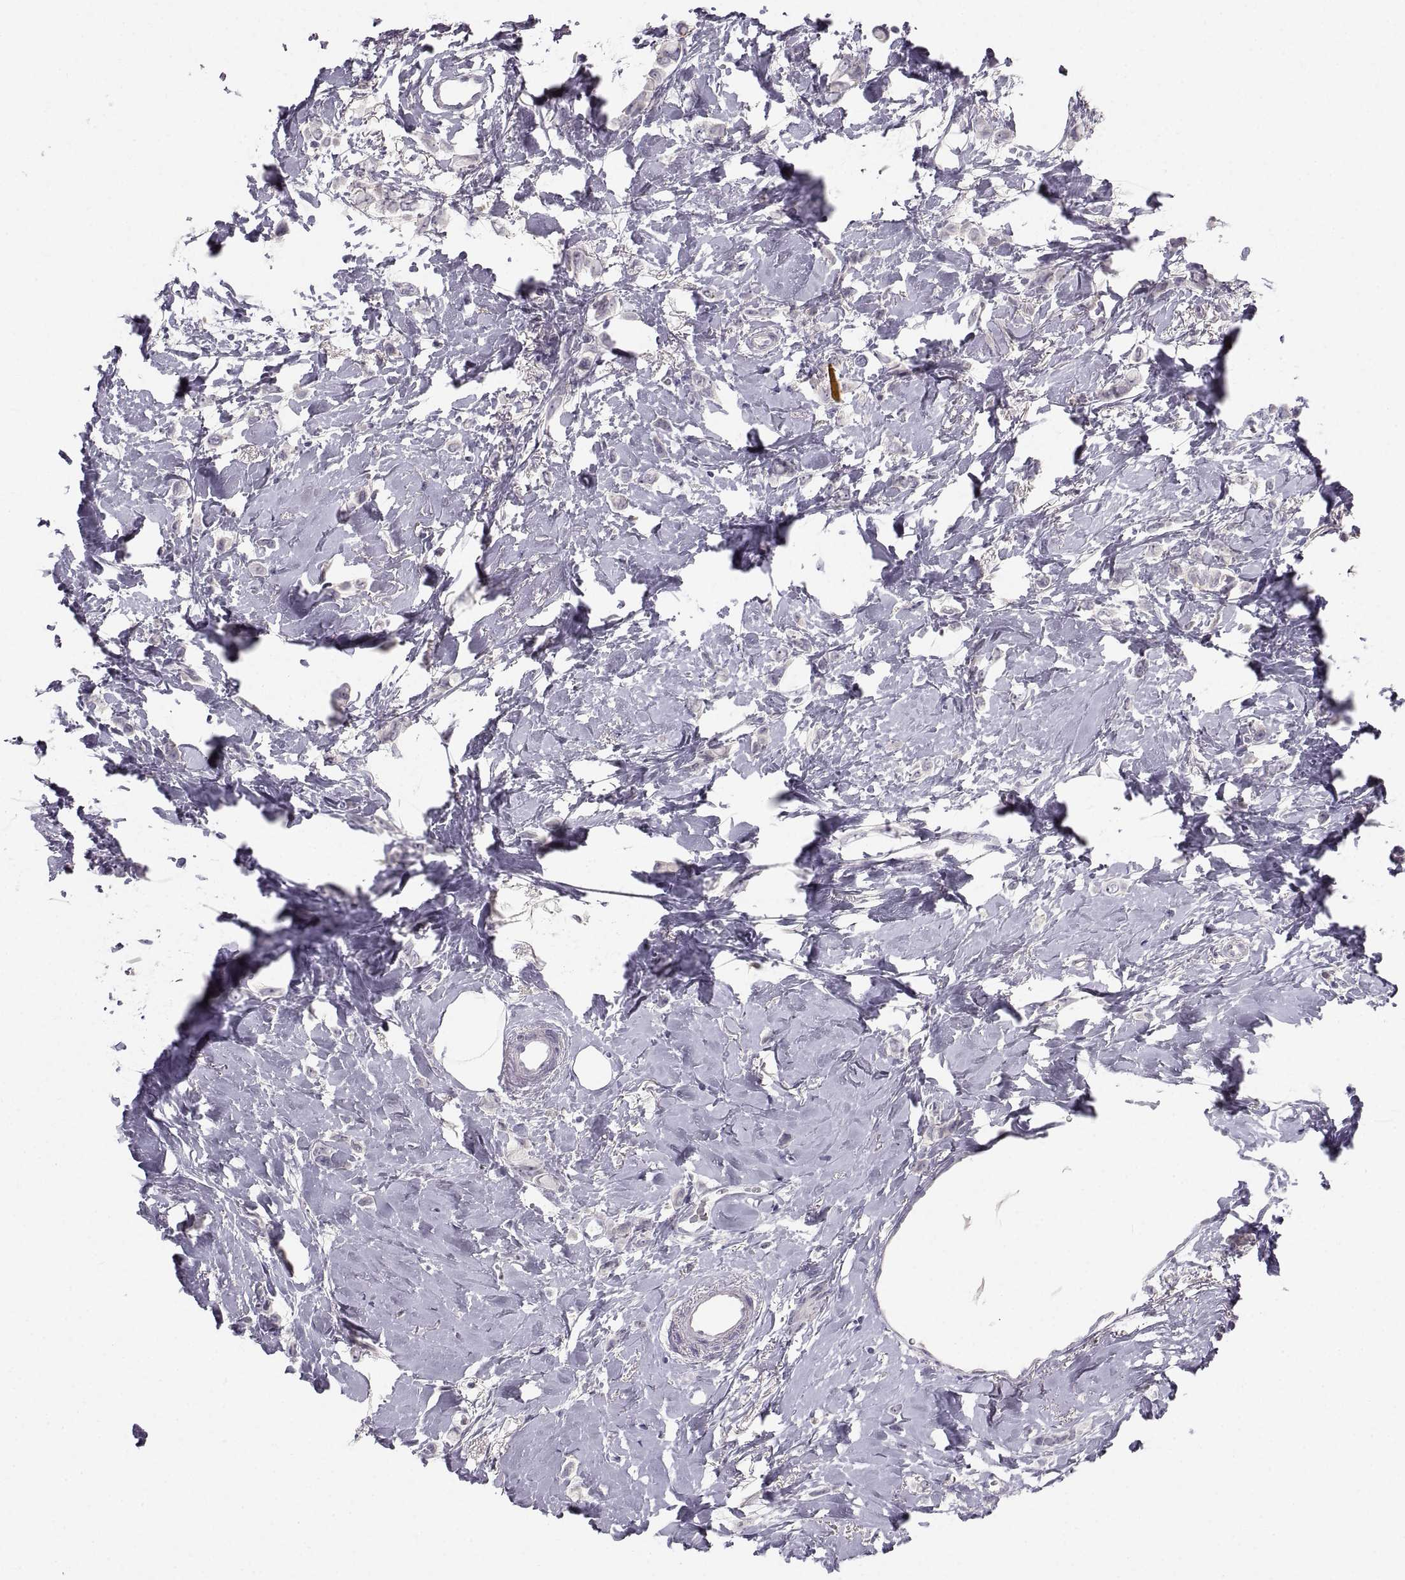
{"staining": {"intensity": "negative", "quantity": "none", "location": "none"}, "tissue": "breast cancer", "cell_type": "Tumor cells", "image_type": "cancer", "snomed": [{"axis": "morphology", "description": "Lobular carcinoma"}, {"axis": "topography", "description": "Breast"}], "caption": "Immunohistochemical staining of human breast cancer (lobular carcinoma) demonstrates no significant expression in tumor cells.", "gene": "ZNF185", "patient": {"sex": "female", "age": 66}}